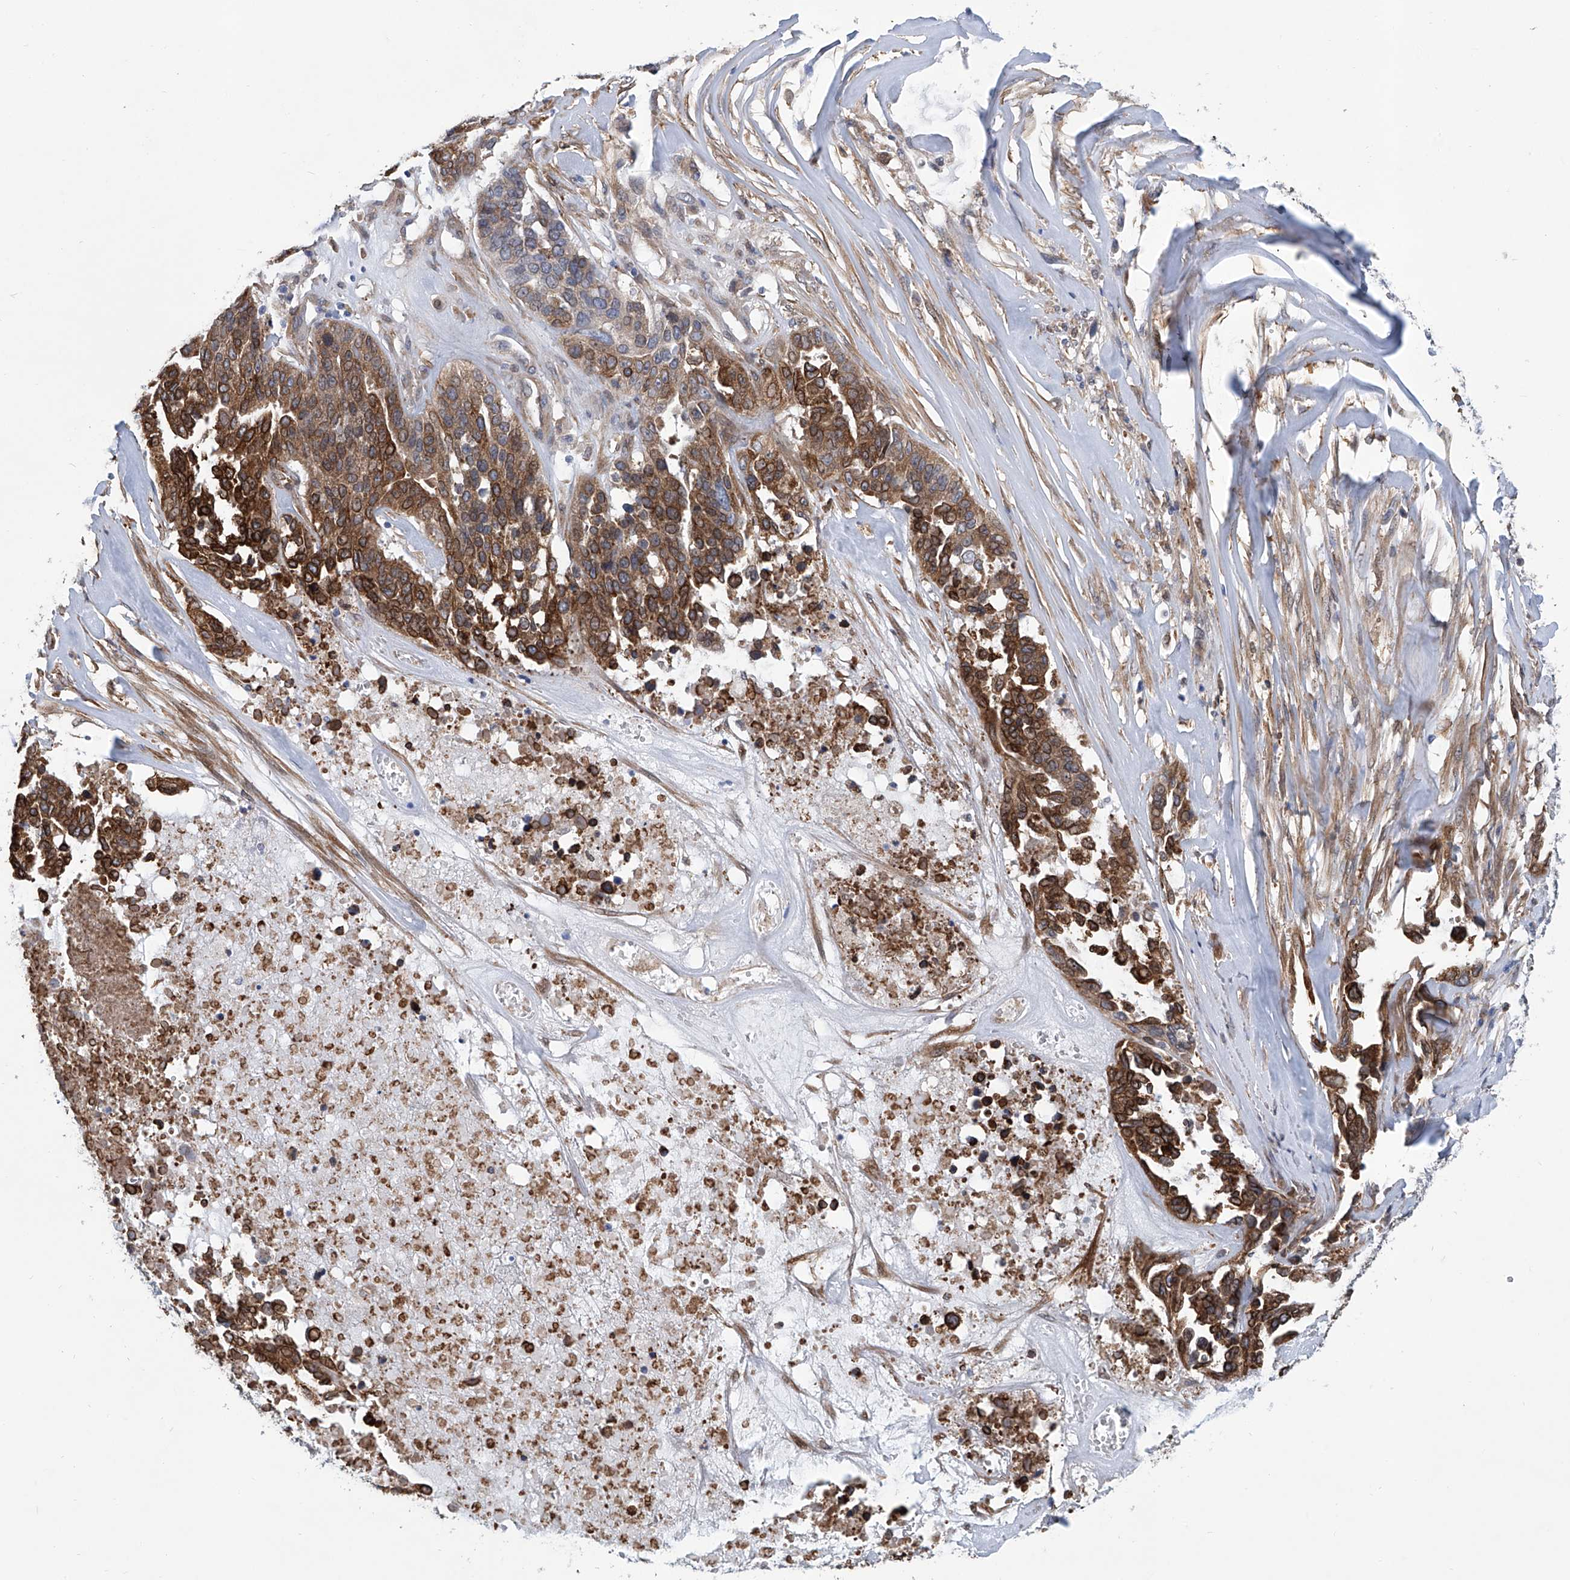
{"staining": {"intensity": "strong", "quantity": ">75%", "location": "cytoplasmic/membranous"}, "tissue": "ovarian cancer", "cell_type": "Tumor cells", "image_type": "cancer", "snomed": [{"axis": "morphology", "description": "Cystadenocarcinoma, serous, NOS"}, {"axis": "topography", "description": "Ovary"}], "caption": "Immunohistochemistry (IHC) photomicrograph of serous cystadenocarcinoma (ovarian) stained for a protein (brown), which shows high levels of strong cytoplasmic/membranous staining in about >75% of tumor cells.", "gene": "TNN", "patient": {"sex": "female", "age": 44}}